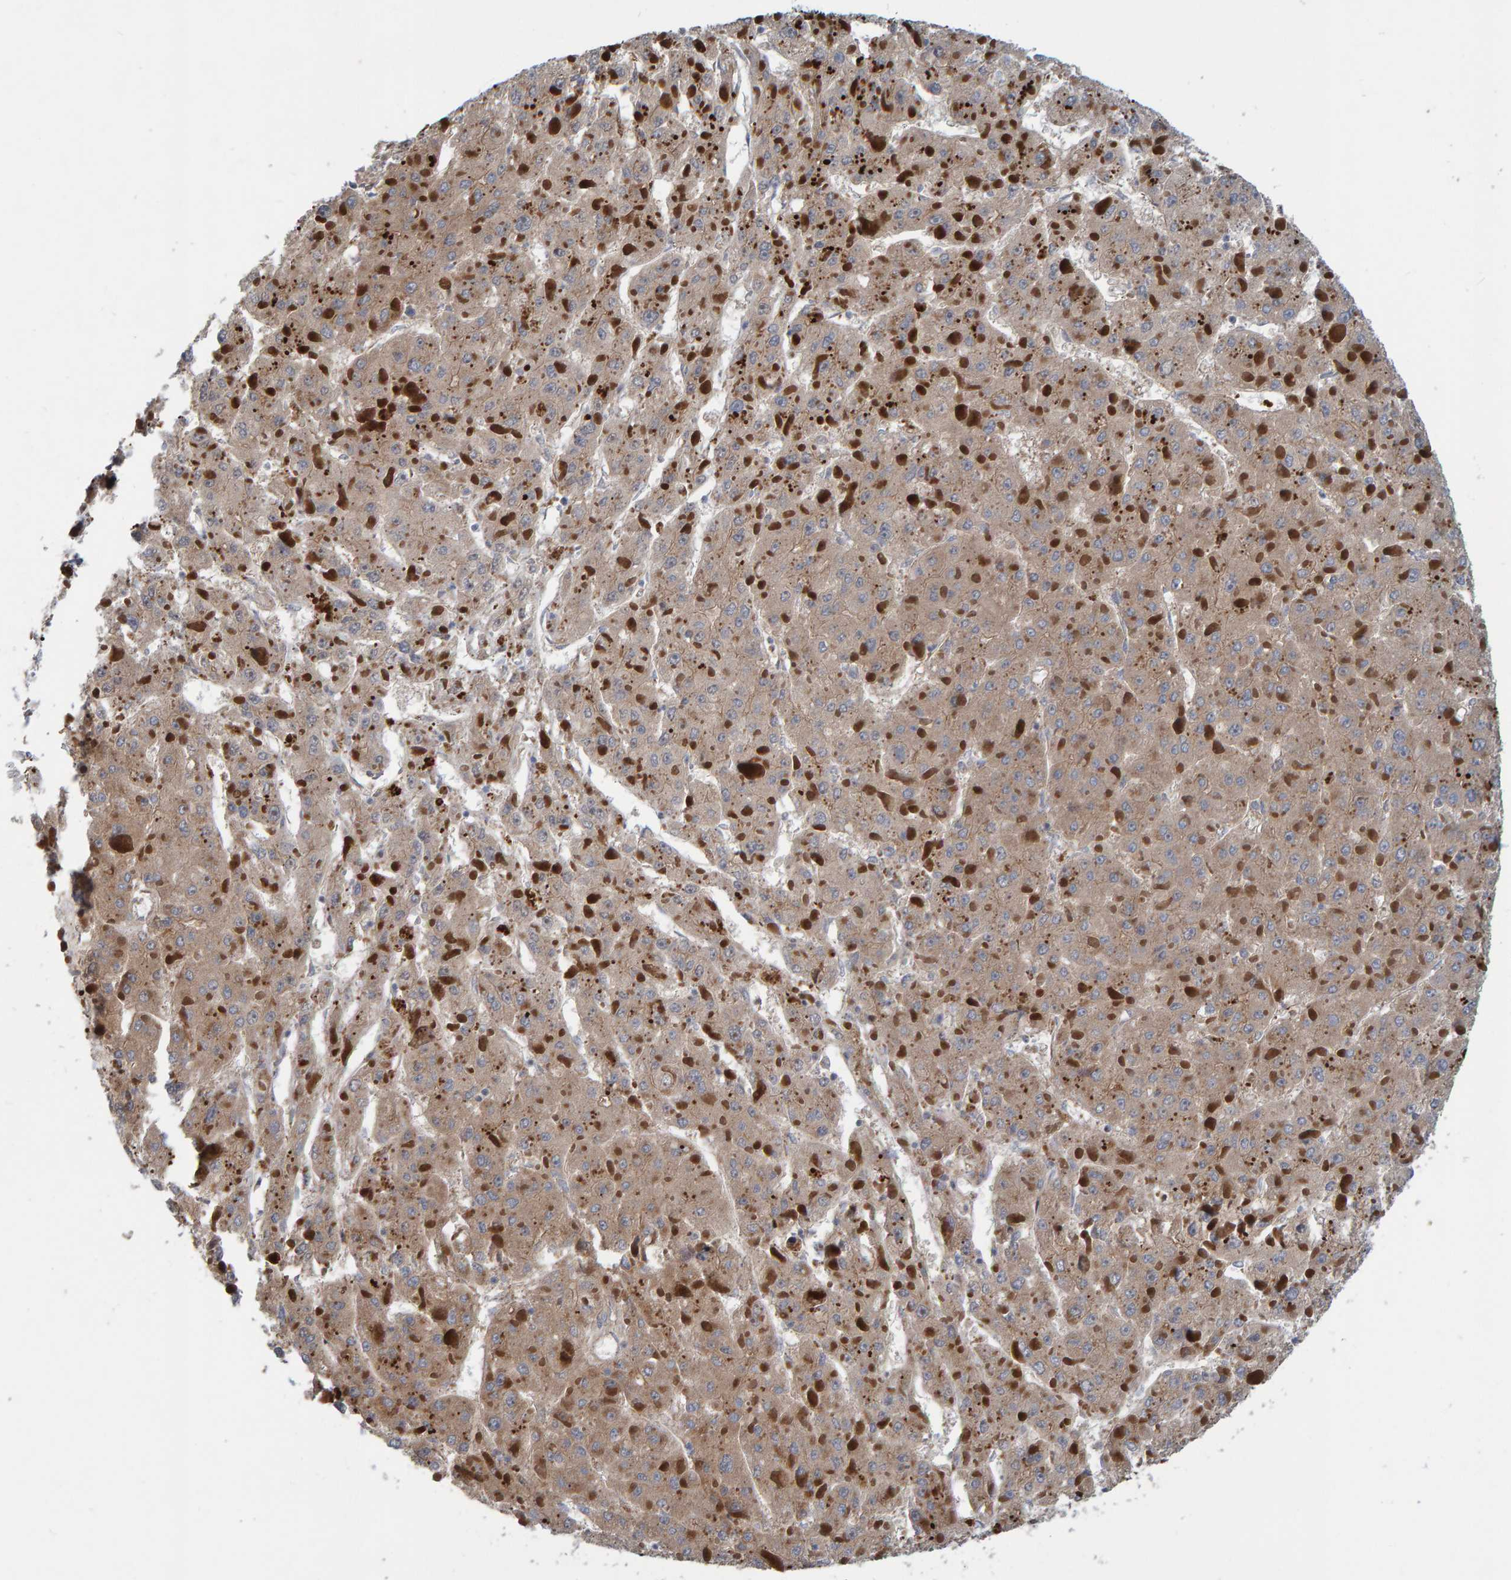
{"staining": {"intensity": "weak", "quantity": ">75%", "location": "cytoplasmic/membranous"}, "tissue": "liver cancer", "cell_type": "Tumor cells", "image_type": "cancer", "snomed": [{"axis": "morphology", "description": "Carcinoma, Hepatocellular, NOS"}, {"axis": "topography", "description": "Liver"}], "caption": "Tumor cells demonstrate weak cytoplasmic/membranous expression in about >75% of cells in liver cancer.", "gene": "KIAA0753", "patient": {"sex": "female", "age": 73}}